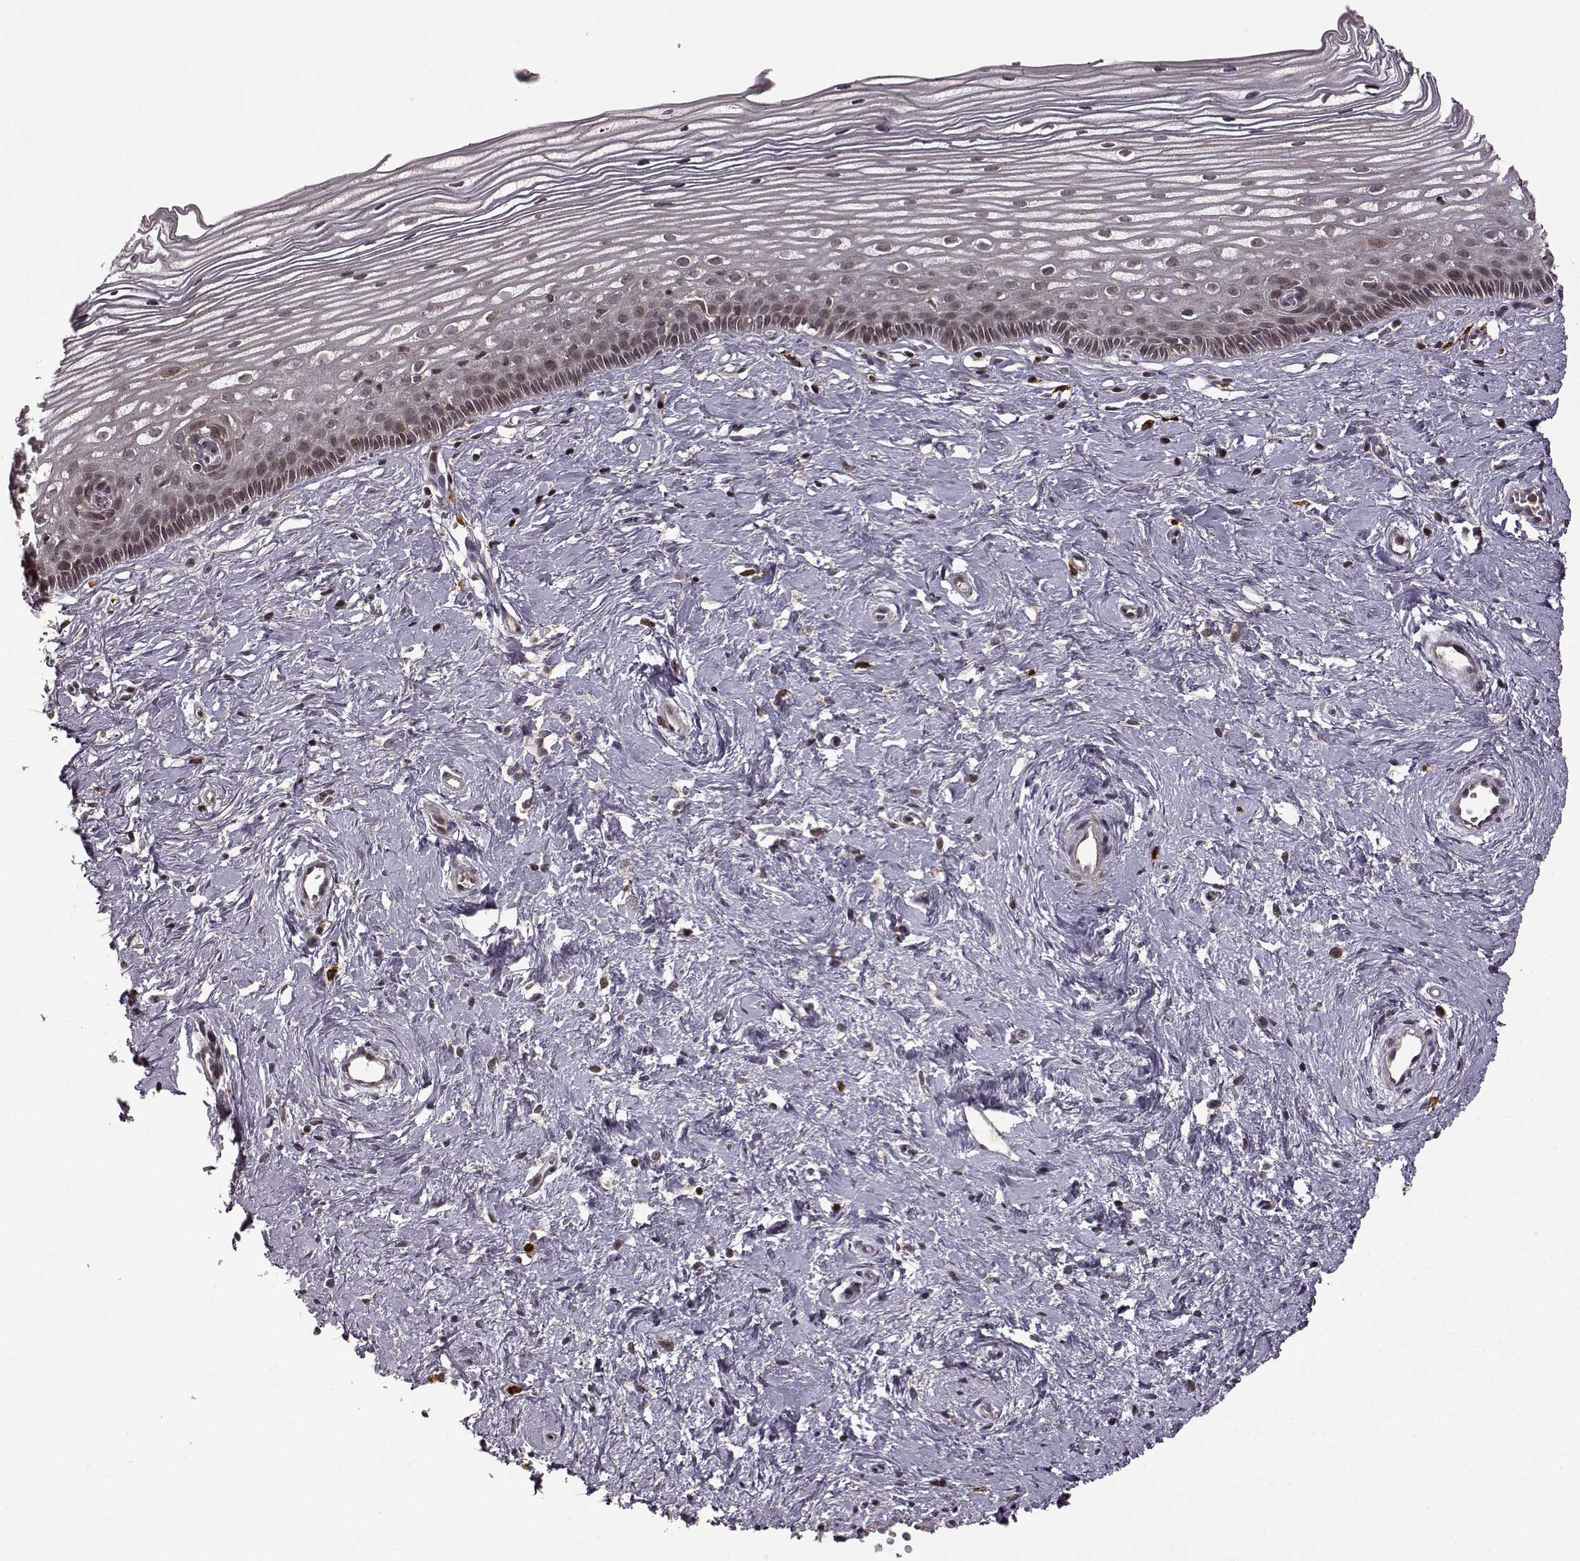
{"staining": {"intensity": "negative", "quantity": "none", "location": "none"}, "tissue": "cervix", "cell_type": "Glandular cells", "image_type": "normal", "snomed": [{"axis": "morphology", "description": "Normal tissue, NOS"}, {"axis": "topography", "description": "Cervix"}], "caption": "Human cervix stained for a protein using immunohistochemistry (IHC) exhibits no expression in glandular cells.", "gene": "TRMU", "patient": {"sex": "female", "age": 40}}